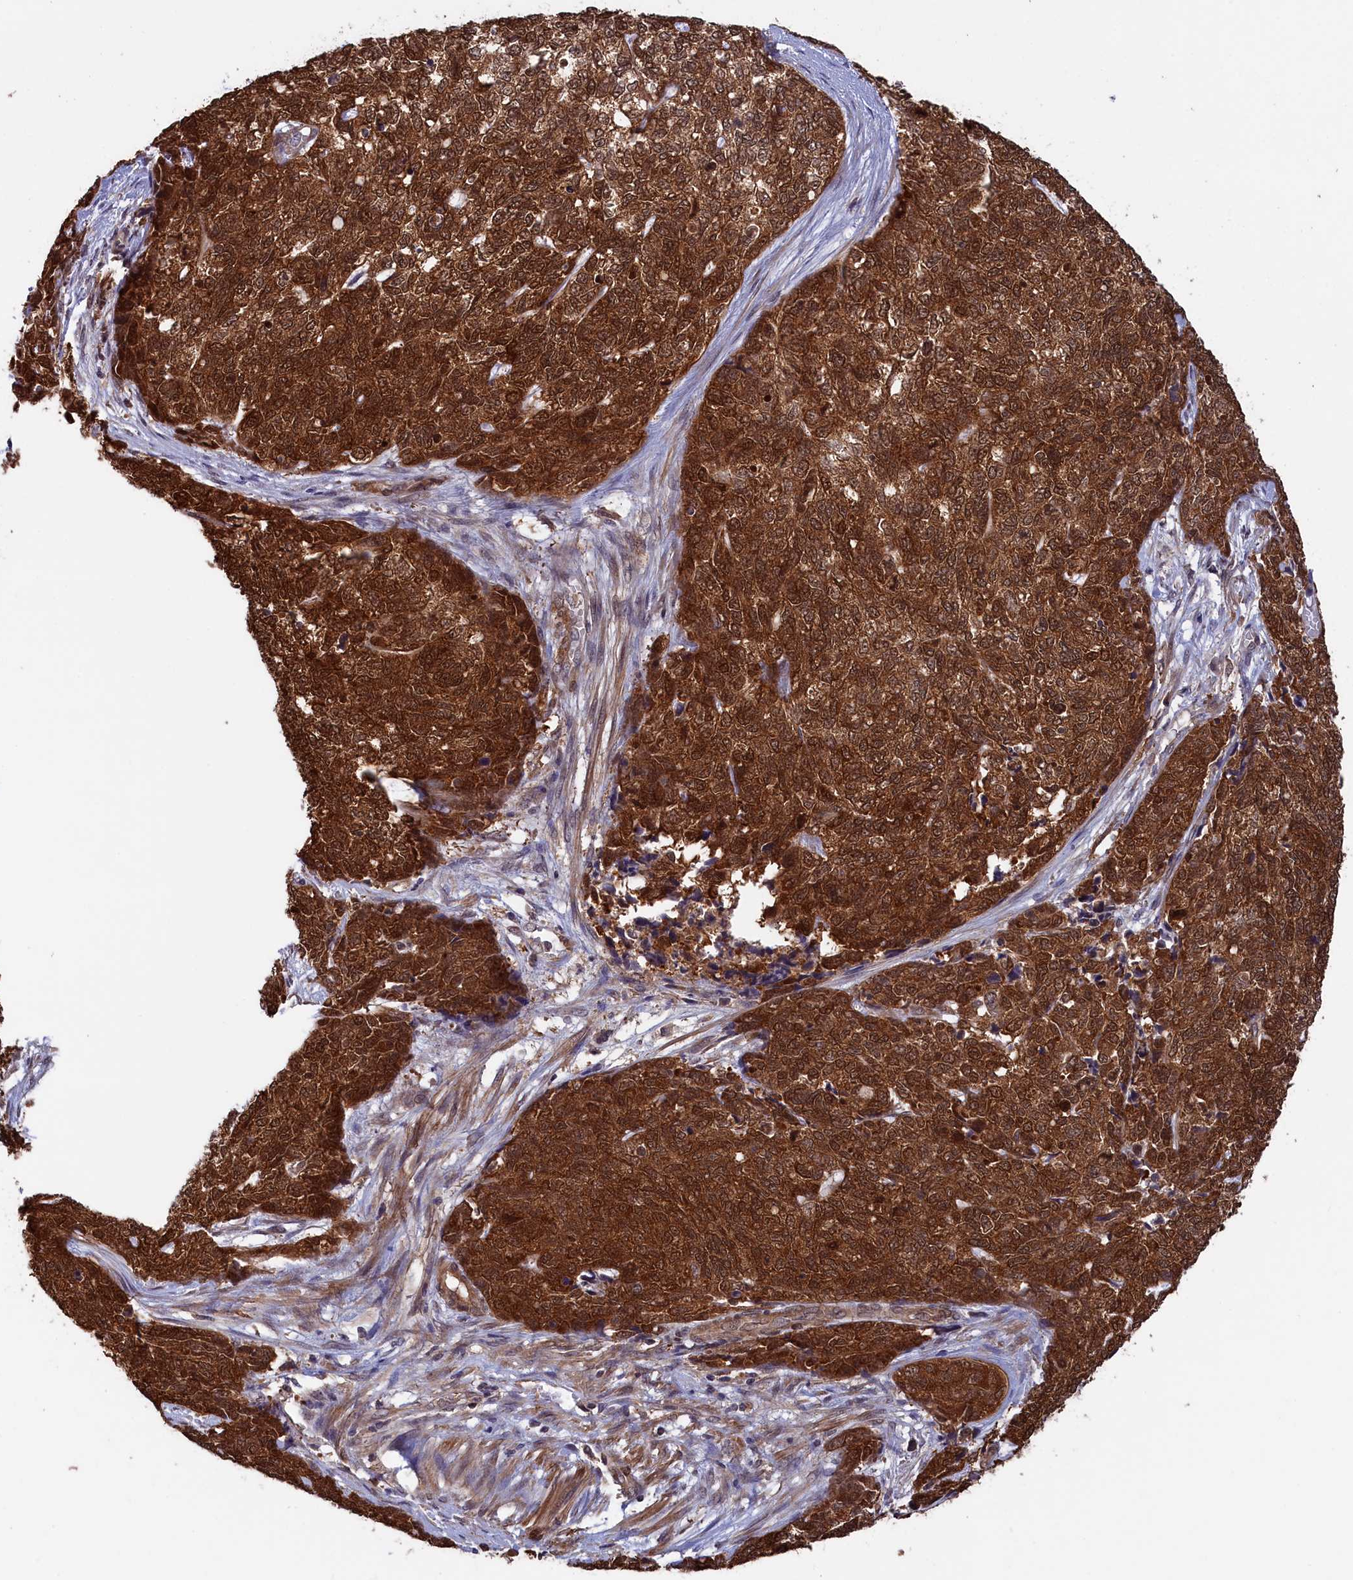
{"staining": {"intensity": "strong", "quantity": ">75%", "location": "cytoplasmic/membranous,nuclear"}, "tissue": "cervical cancer", "cell_type": "Tumor cells", "image_type": "cancer", "snomed": [{"axis": "morphology", "description": "Squamous cell carcinoma, NOS"}, {"axis": "topography", "description": "Cervix"}], "caption": "Cervical cancer (squamous cell carcinoma) stained with immunohistochemistry (IHC) displays strong cytoplasmic/membranous and nuclear positivity in about >75% of tumor cells. (Stains: DAB in brown, nuclei in blue, Microscopy: brightfield microscopy at high magnification).", "gene": "JPT2", "patient": {"sex": "female", "age": 63}}